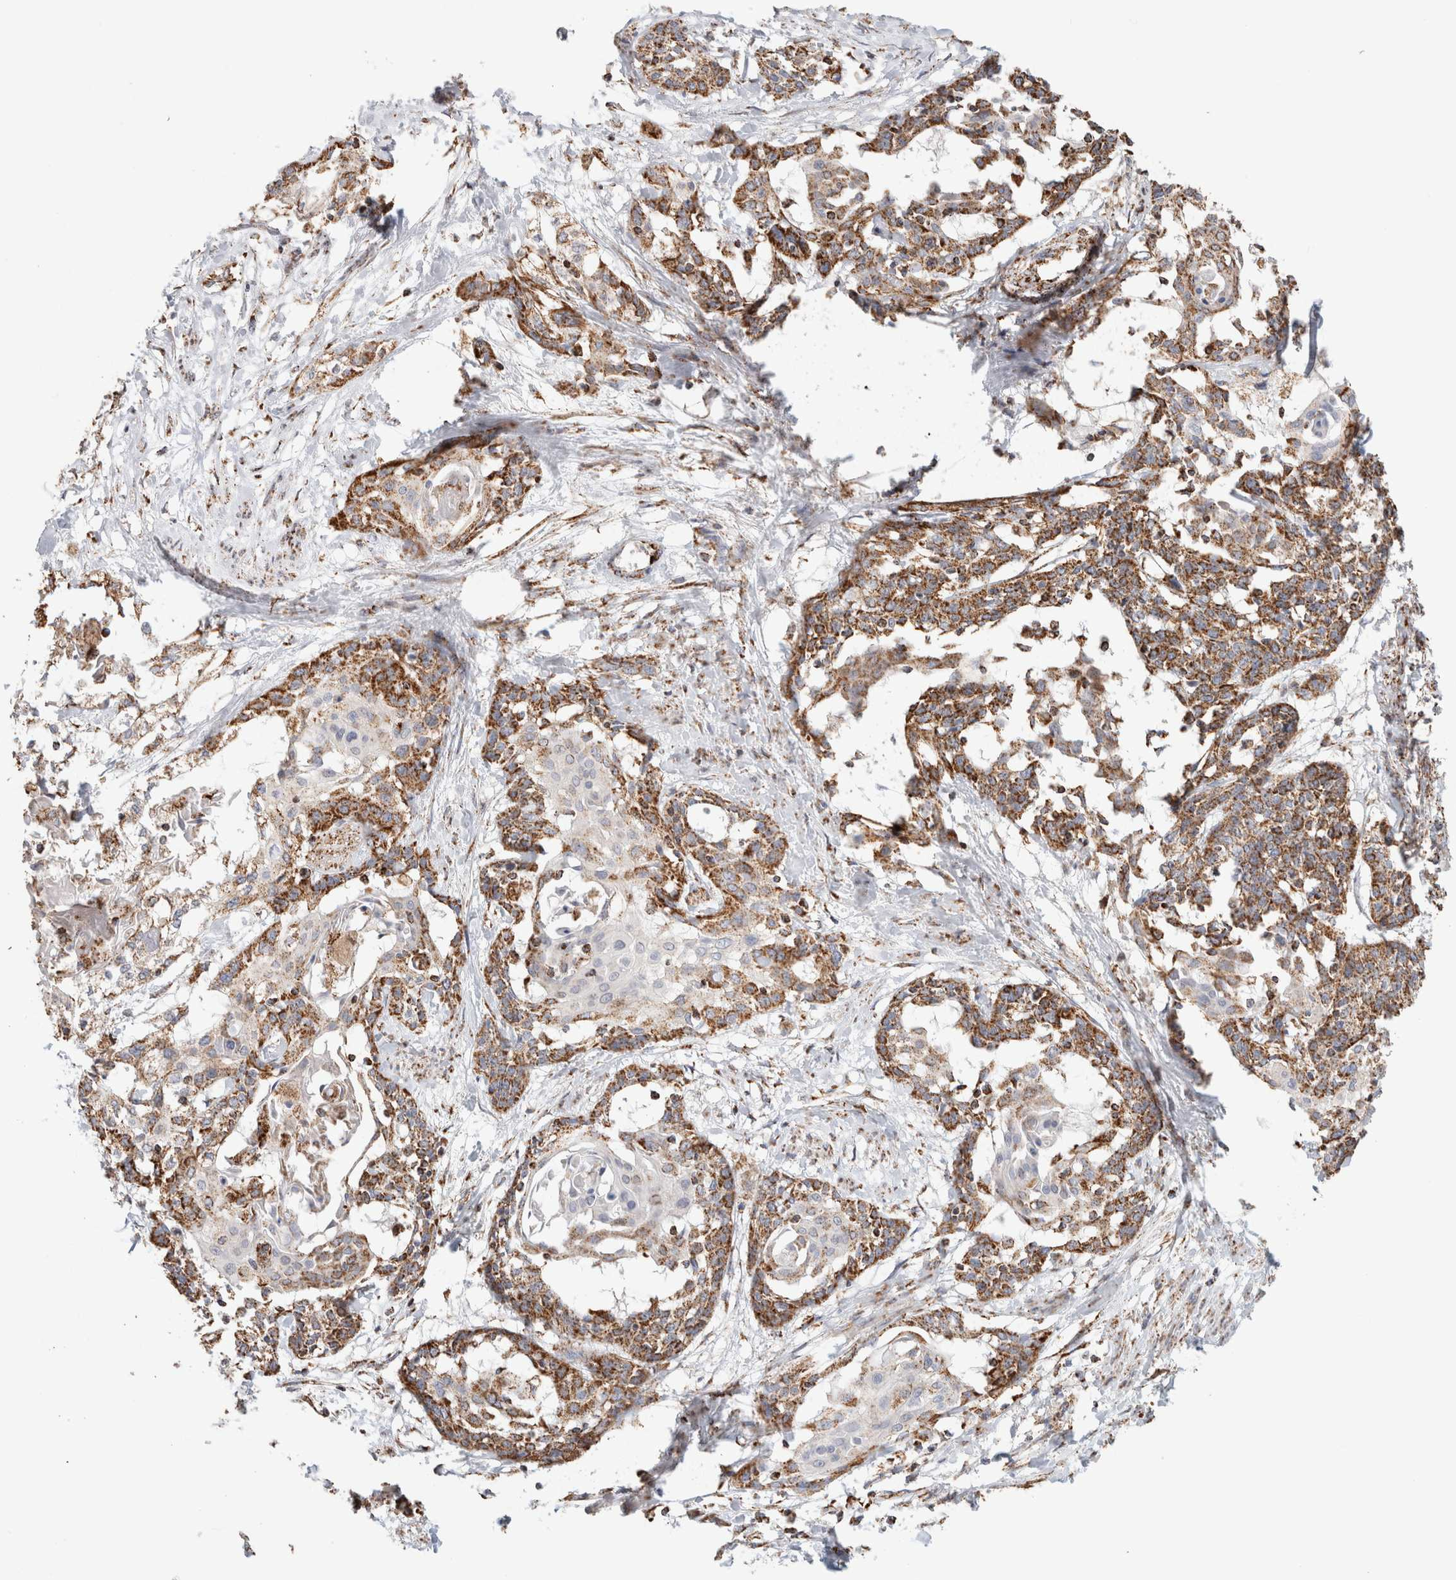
{"staining": {"intensity": "moderate", "quantity": ">75%", "location": "cytoplasmic/membranous"}, "tissue": "cervical cancer", "cell_type": "Tumor cells", "image_type": "cancer", "snomed": [{"axis": "morphology", "description": "Squamous cell carcinoma, NOS"}, {"axis": "topography", "description": "Cervix"}], "caption": "IHC (DAB) staining of cervical cancer demonstrates moderate cytoplasmic/membranous protein staining in approximately >75% of tumor cells.", "gene": "C1QBP", "patient": {"sex": "female", "age": 57}}